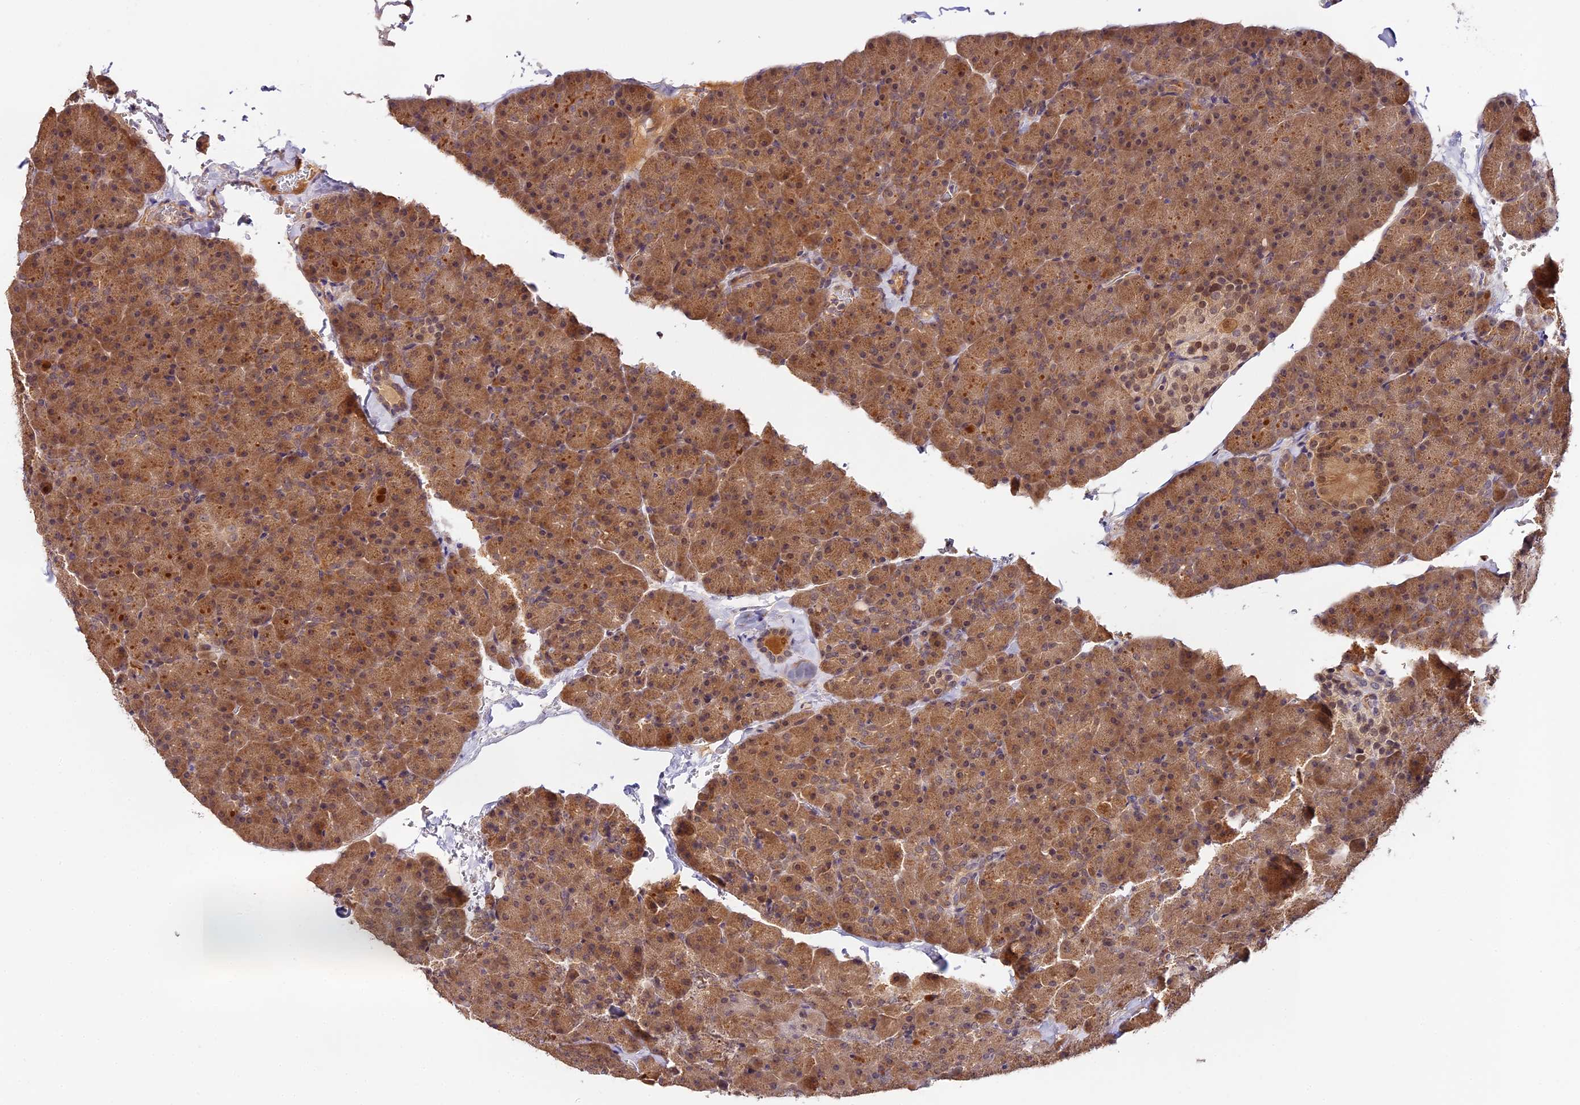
{"staining": {"intensity": "moderate", "quantity": ">75%", "location": "cytoplasmic/membranous,nuclear"}, "tissue": "pancreas", "cell_type": "Exocrine glandular cells", "image_type": "normal", "snomed": [{"axis": "morphology", "description": "Normal tissue, NOS"}, {"axis": "topography", "description": "Pancreas"}], "caption": "Immunohistochemical staining of unremarkable pancreas shows medium levels of moderate cytoplasmic/membranous,nuclear positivity in about >75% of exocrine glandular cells. (DAB (3,3'-diaminobenzidine) IHC with brightfield microscopy, high magnification).", "gene": "IMPACT", "patient": {"sex": "male", "age": 36}}